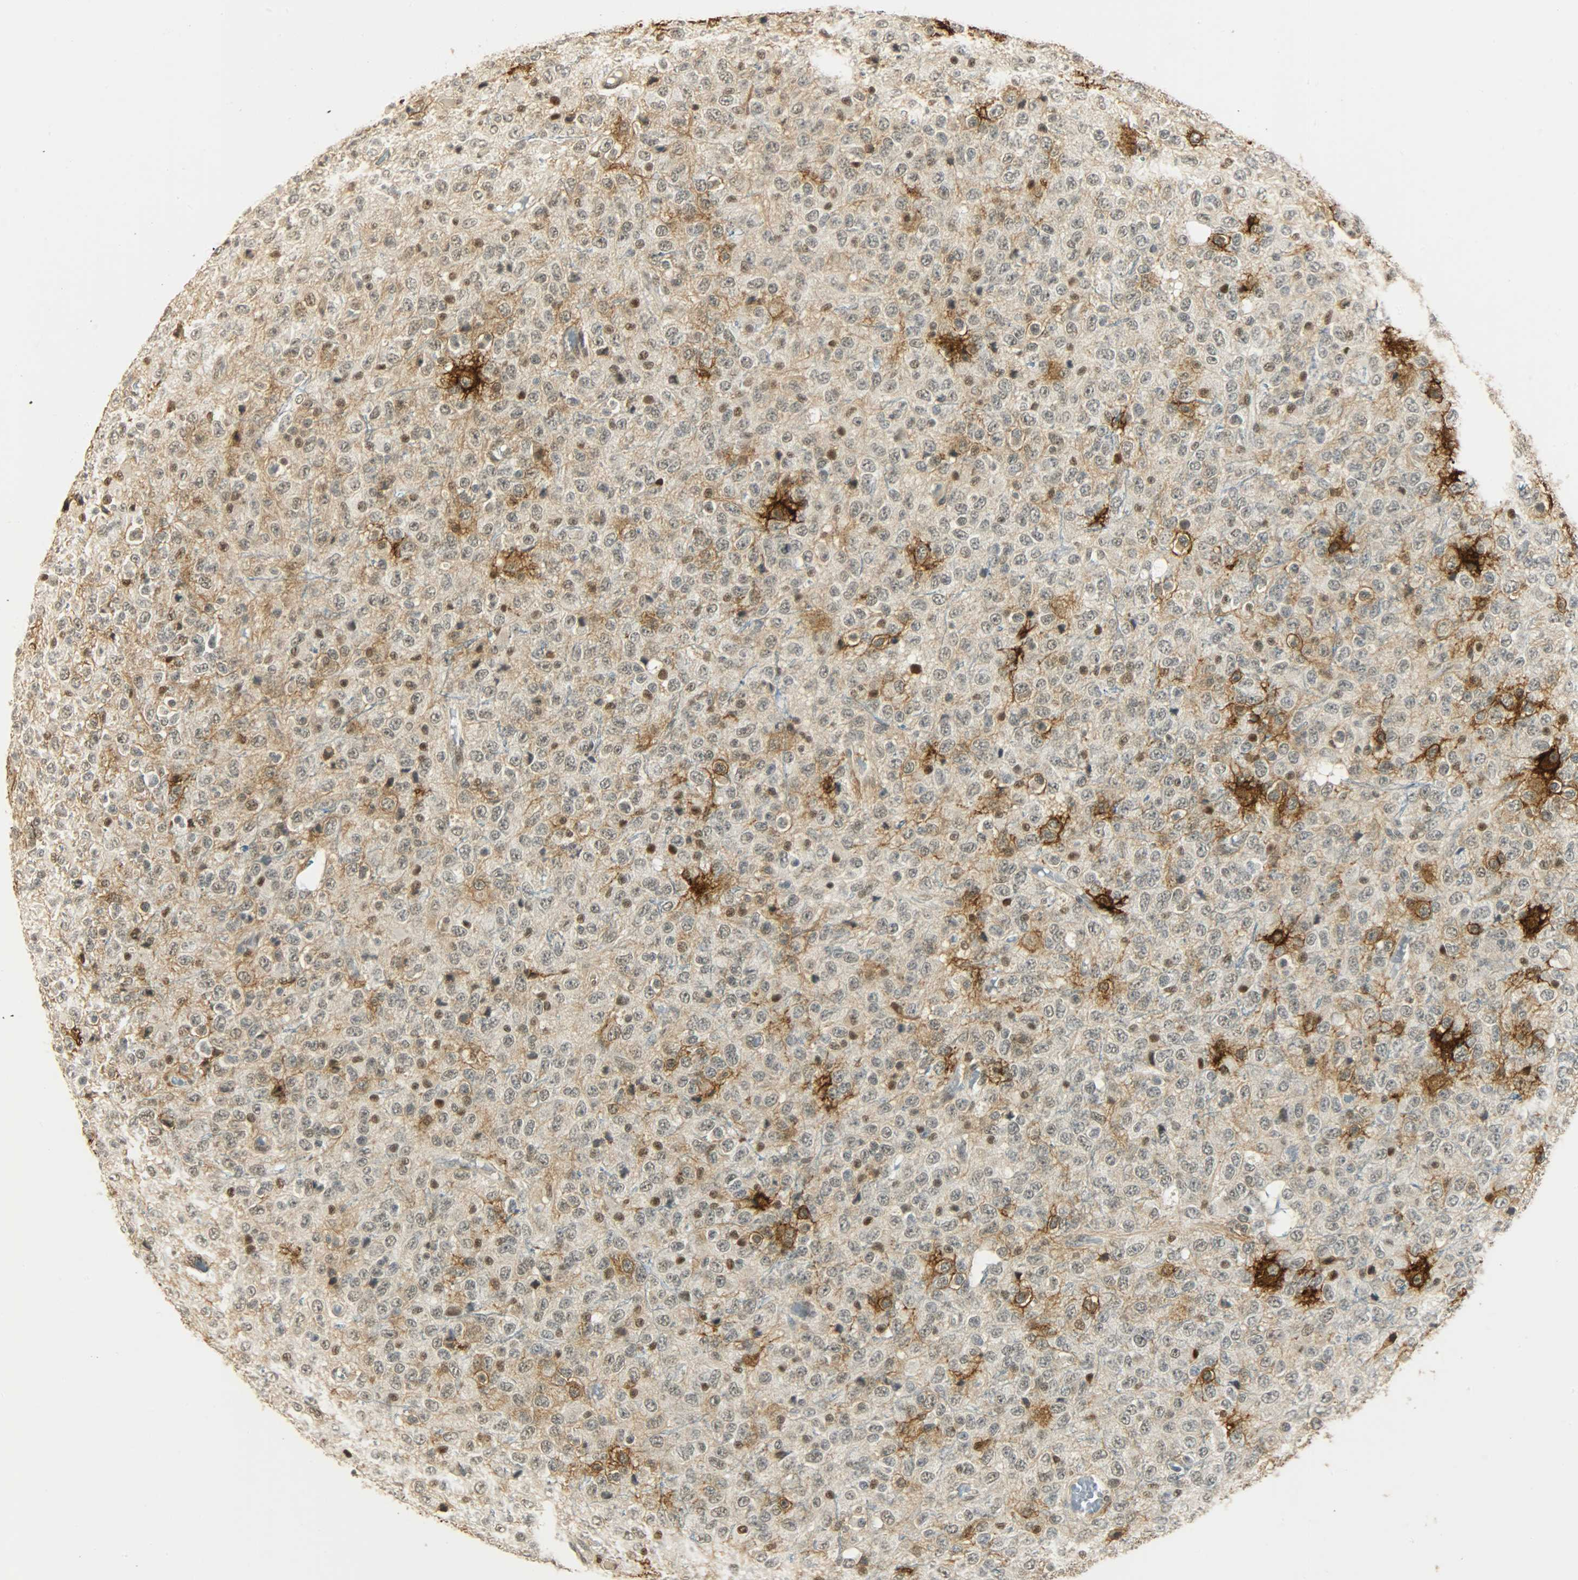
{"staining": {"intensity": "strong", "quantity": "<25%", "location": "cytoplasmic/membranous,nuclear"}, "tissue": "glioma", "cell_type": "Tumor cells", "image_type": "cancer", "snomed": [{"axis": "morphology", "description": "Glioma, malignant, High grade"}, {"axis": "topography", "description": "pancreas cauda"}], "caption": "Human high-grade glioma (malignant) stained with a brown dye exhibits strong cytoplasmic/membranous and nuclear positive expression in about <25% of tumor cells.", "gene": "NGFR", "patient": {"sex": "male", "age": 60}}